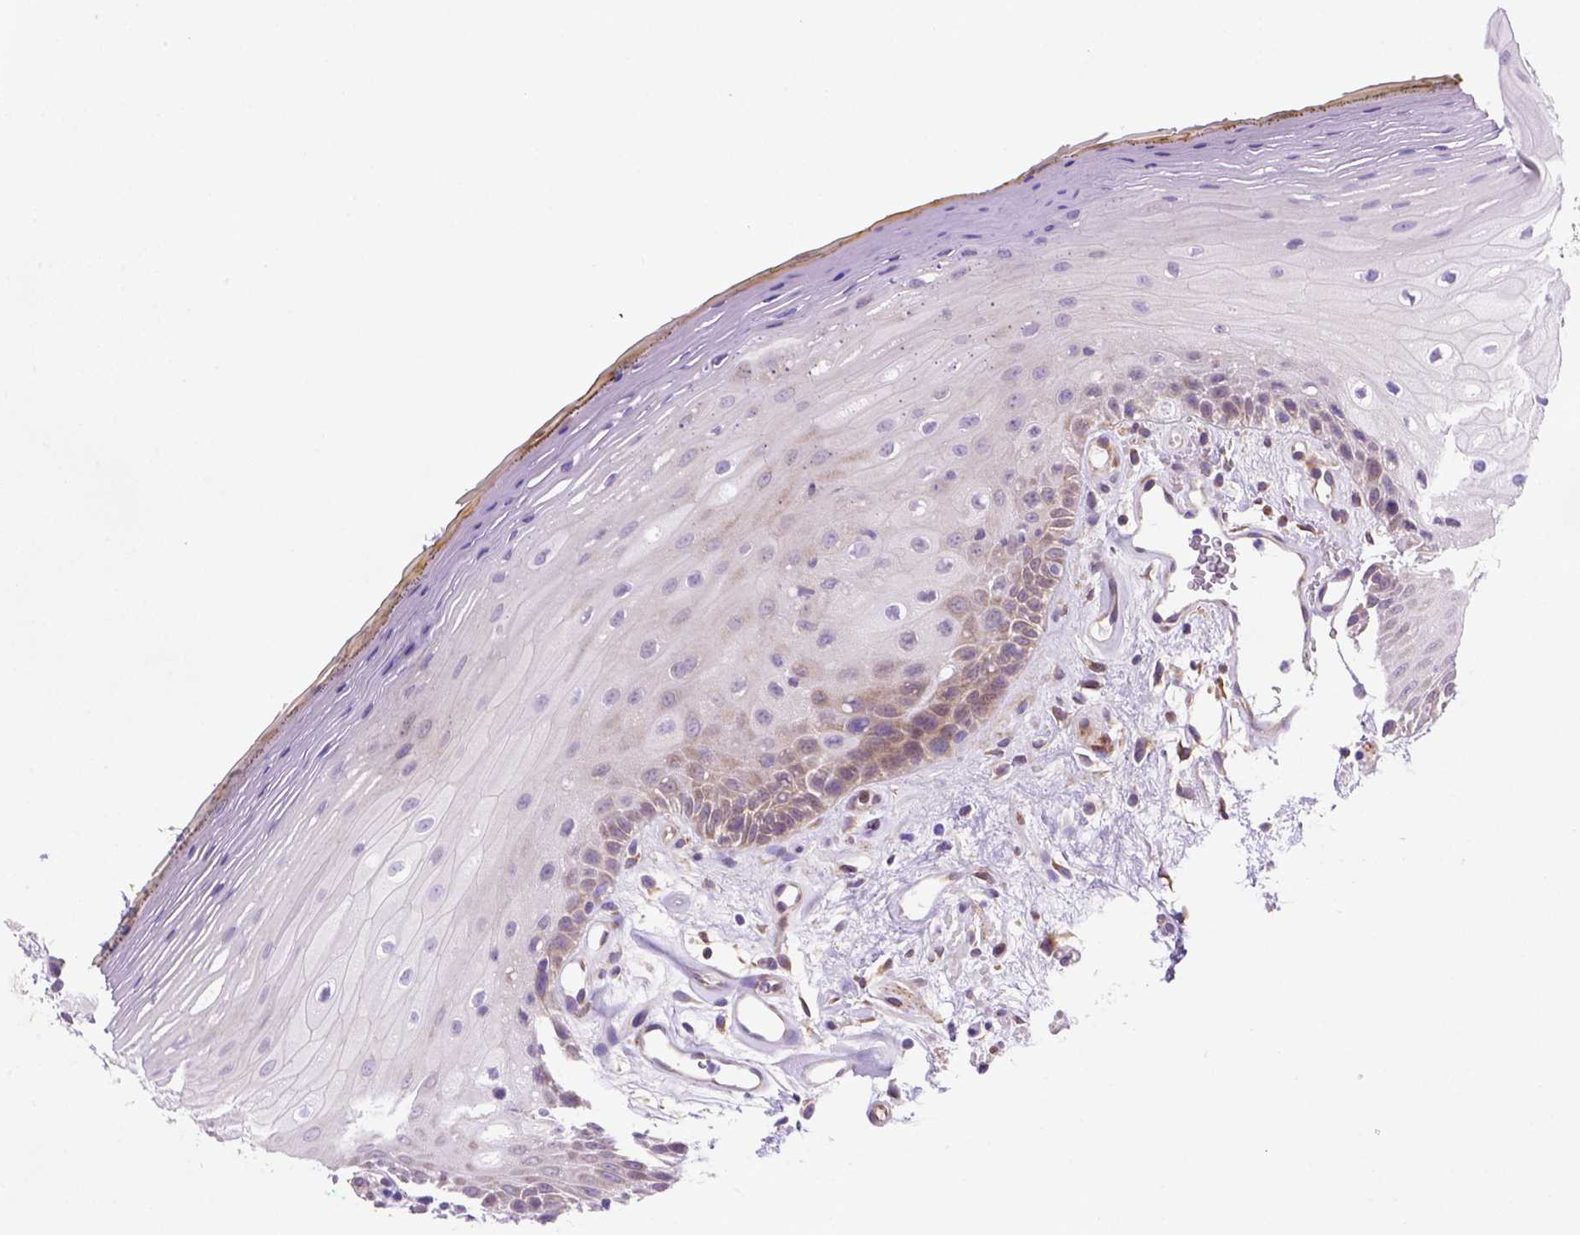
{"staining": {"intensity": "weak", "quantity": "<25%", "location": "cytoplasmic/membranous"}, "tissue": "oral mucosa", "cell_type": "Squamous epithelial cells", "image_type": "normal", "snomed": [{"axis": "morphology", "description": "Normal tissue, NOS"}, {"axis": "morphology", "description": "Squamous cell carcinoma, NOS"}, {"axis": "topography", "description": "Oral tissue"}, {"axis": "topography", "description": "Head-Neck"}], "caption": "This is an IHC image of normal human oral mucosa. There is no positivity in squamous epithelial cells.", "gene": "MGMT", "patient": {"sex": "male", "age": 52}}